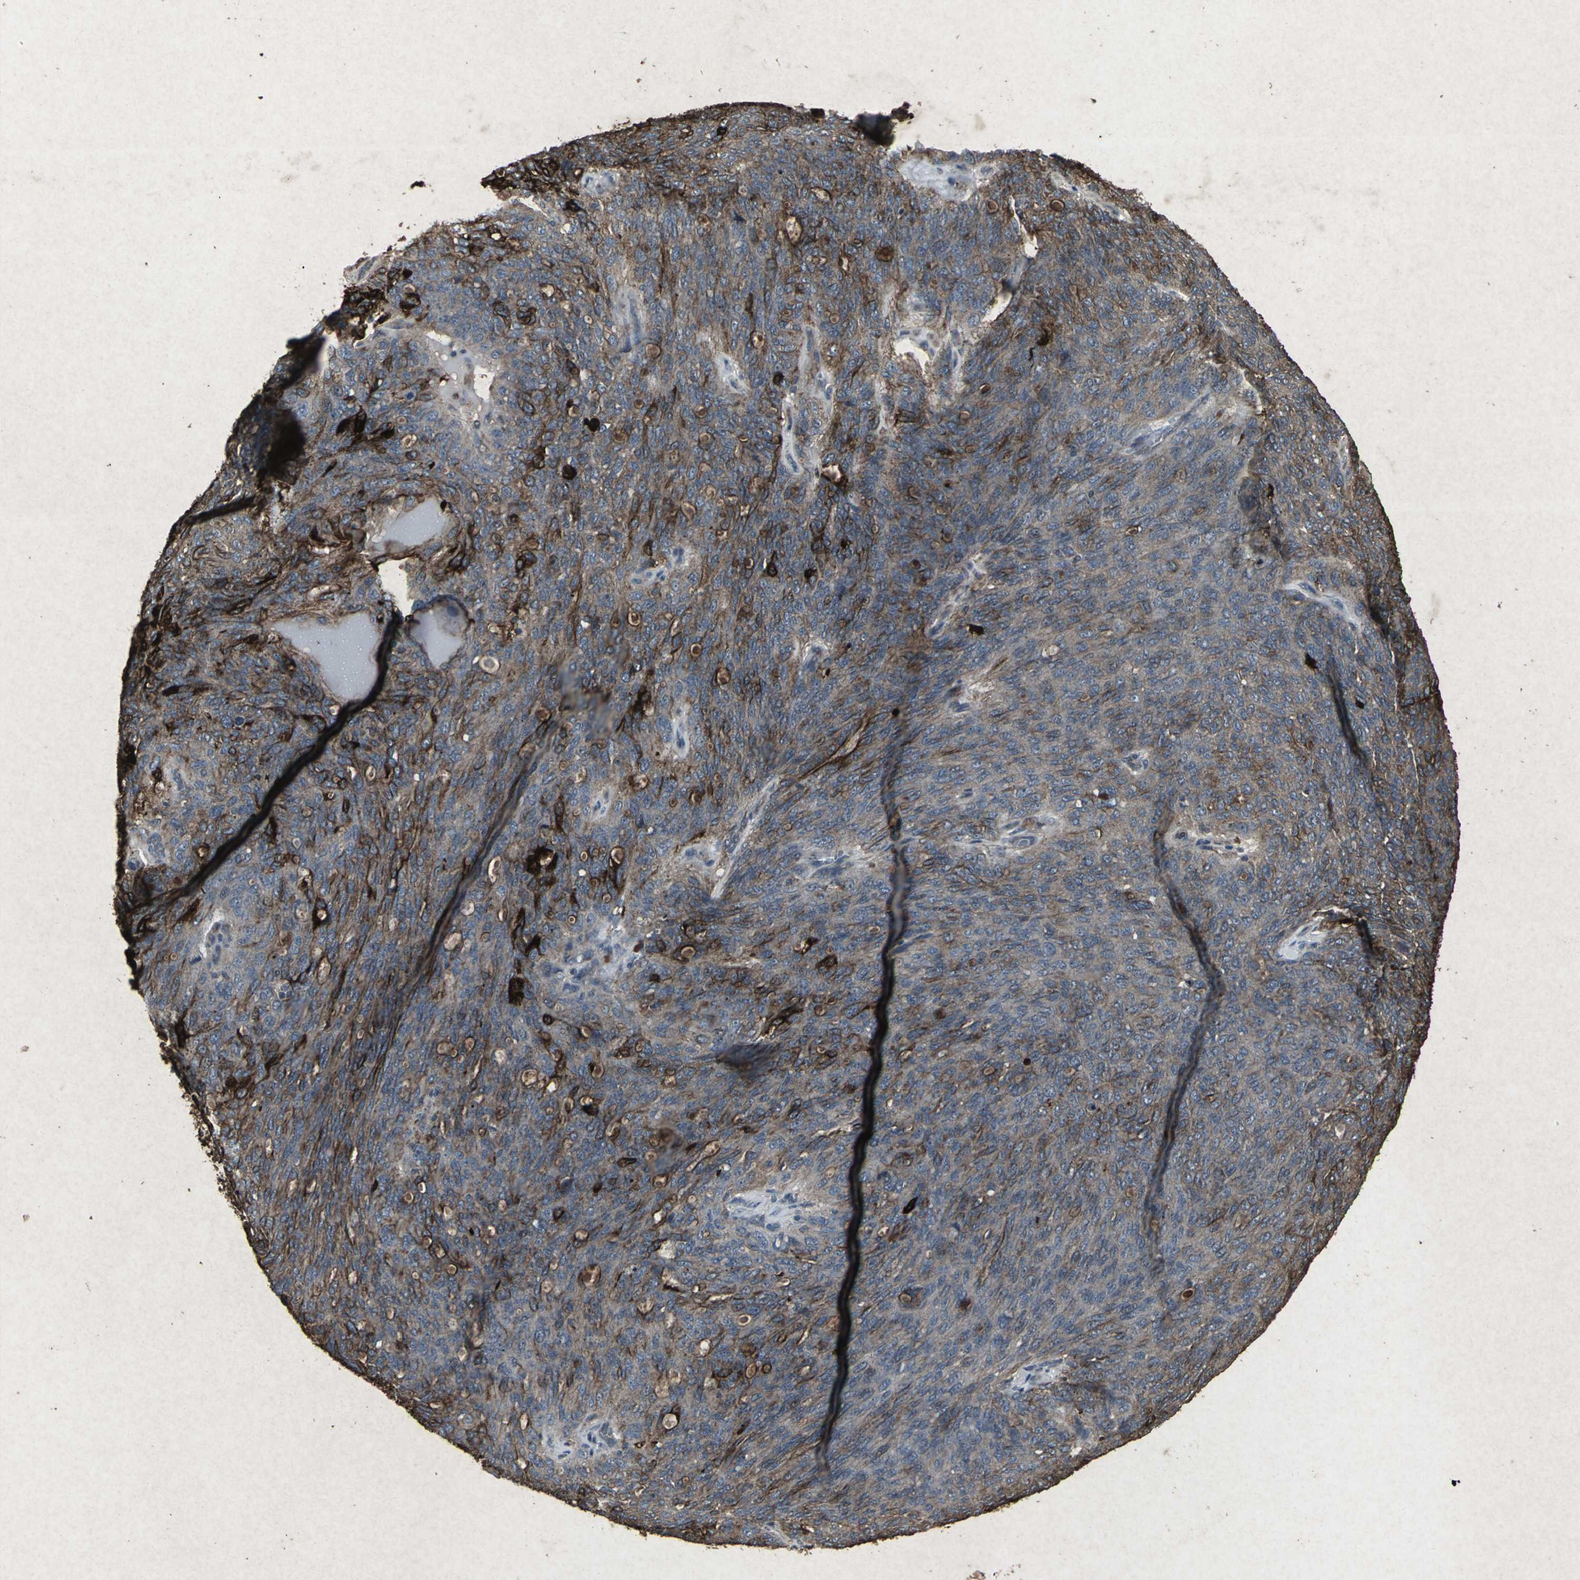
{"staining": {"intensity": "strong", "quantity": ">75%", "location": "cytoplasmic/membranous"}, "tissue": "ovarian cancer", "cell_type": "Tumor cells", "image_type": "cancer", "snomed": [{"axis": "morphology", "description": "Carcinoma, endometroid"}, {"axis": "topography", "description": "Ovary"}], "caption": "About >75% of tumor cells in ovarian cancer display strong cytoplasmic/membranous protein positivity as visualized by brown immunohistochemical staining.", "gene": "CCR9", "patient": {"sex": "female", "age": 60}}